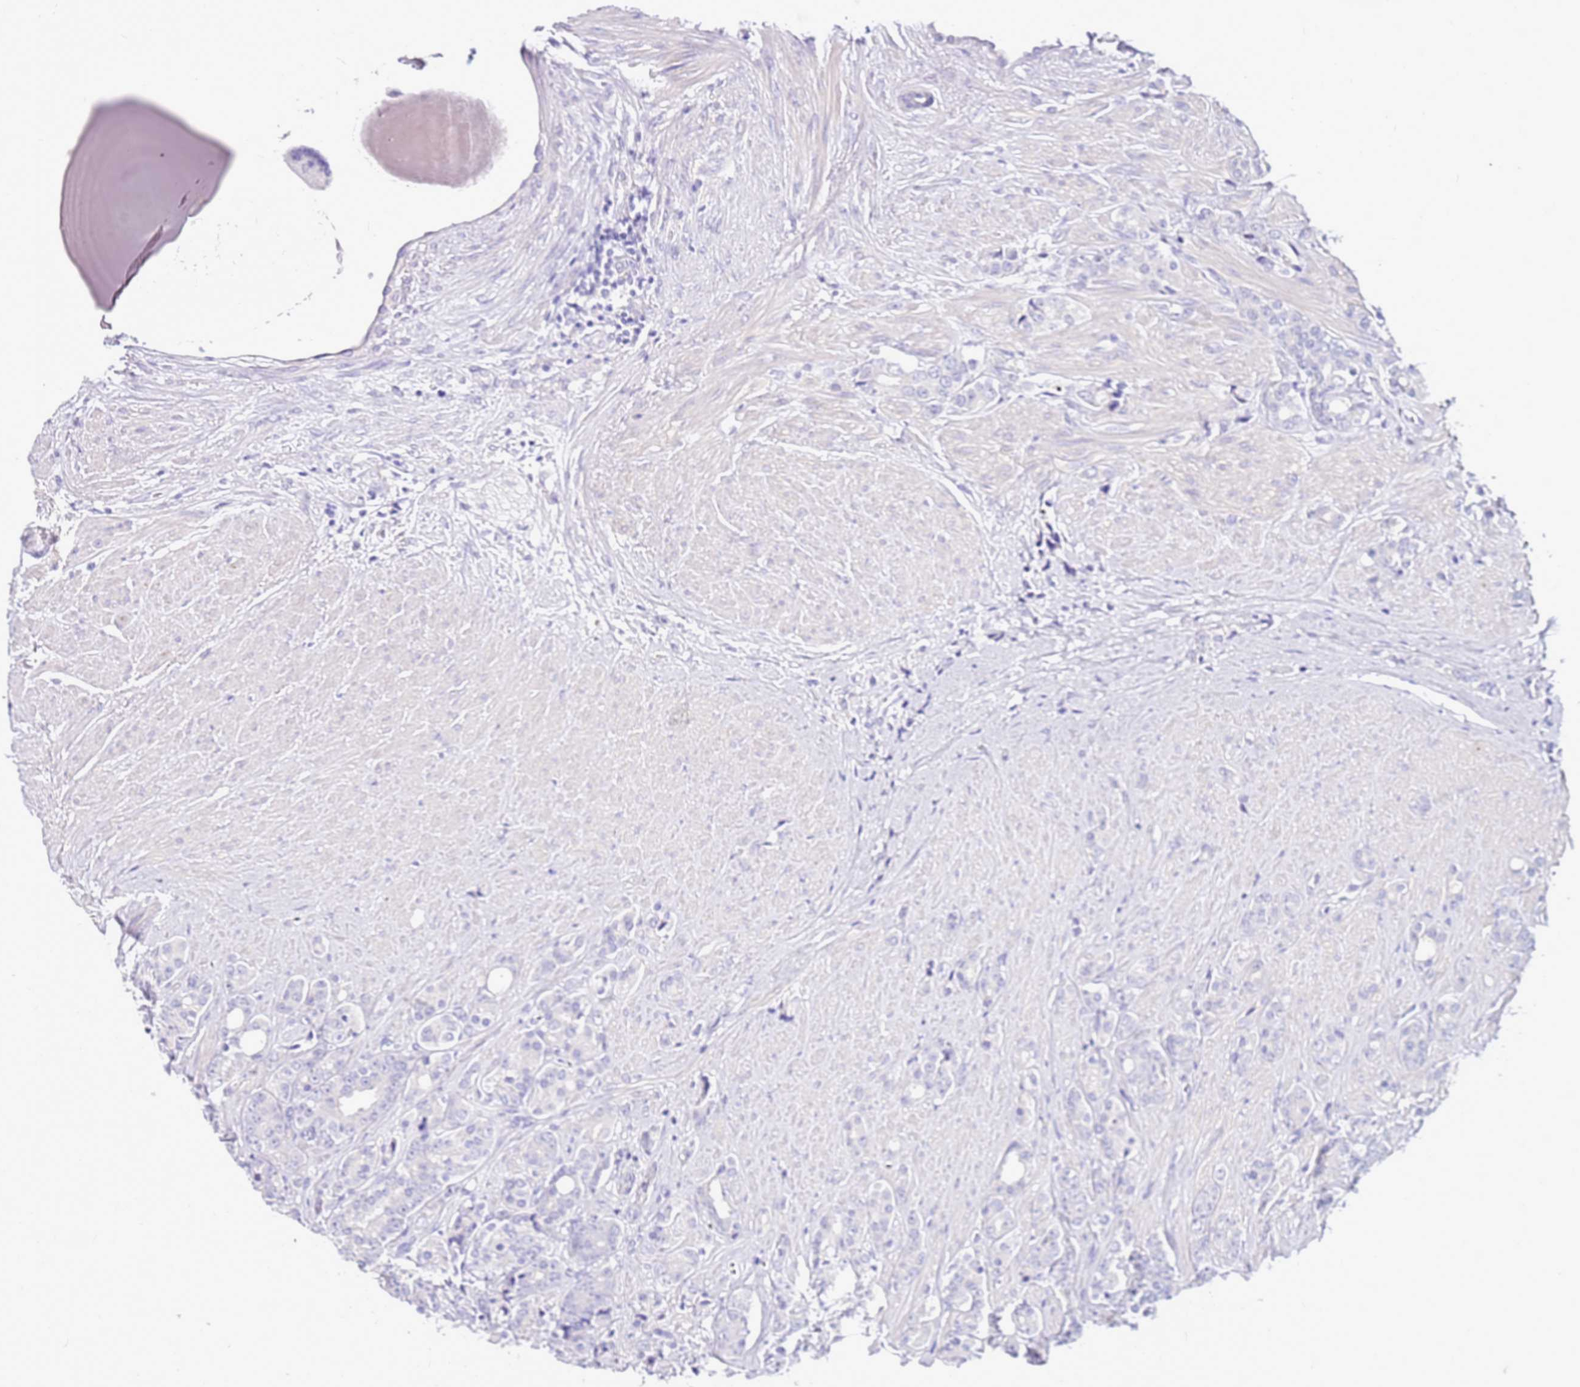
{"staining": {"intensity": "negative", "quantity": "none", "location": "none"}, "tissue": "prostate cancer", "cell_type": "Tumor cells", "image_type": "cancer", "snomed": [{"axis": "morphology", "description": "Adenocarcinoma, High grade"}, {"axis": "topography", "description": "Prostate"}], "caption": "This is an IHC photomicrograph of adenocarcinoma (high-grade) (prostate). There is no positivity in tumor cells.", "gene": "DCDC2B", "patient": {"sex": "male", "age": 62}}